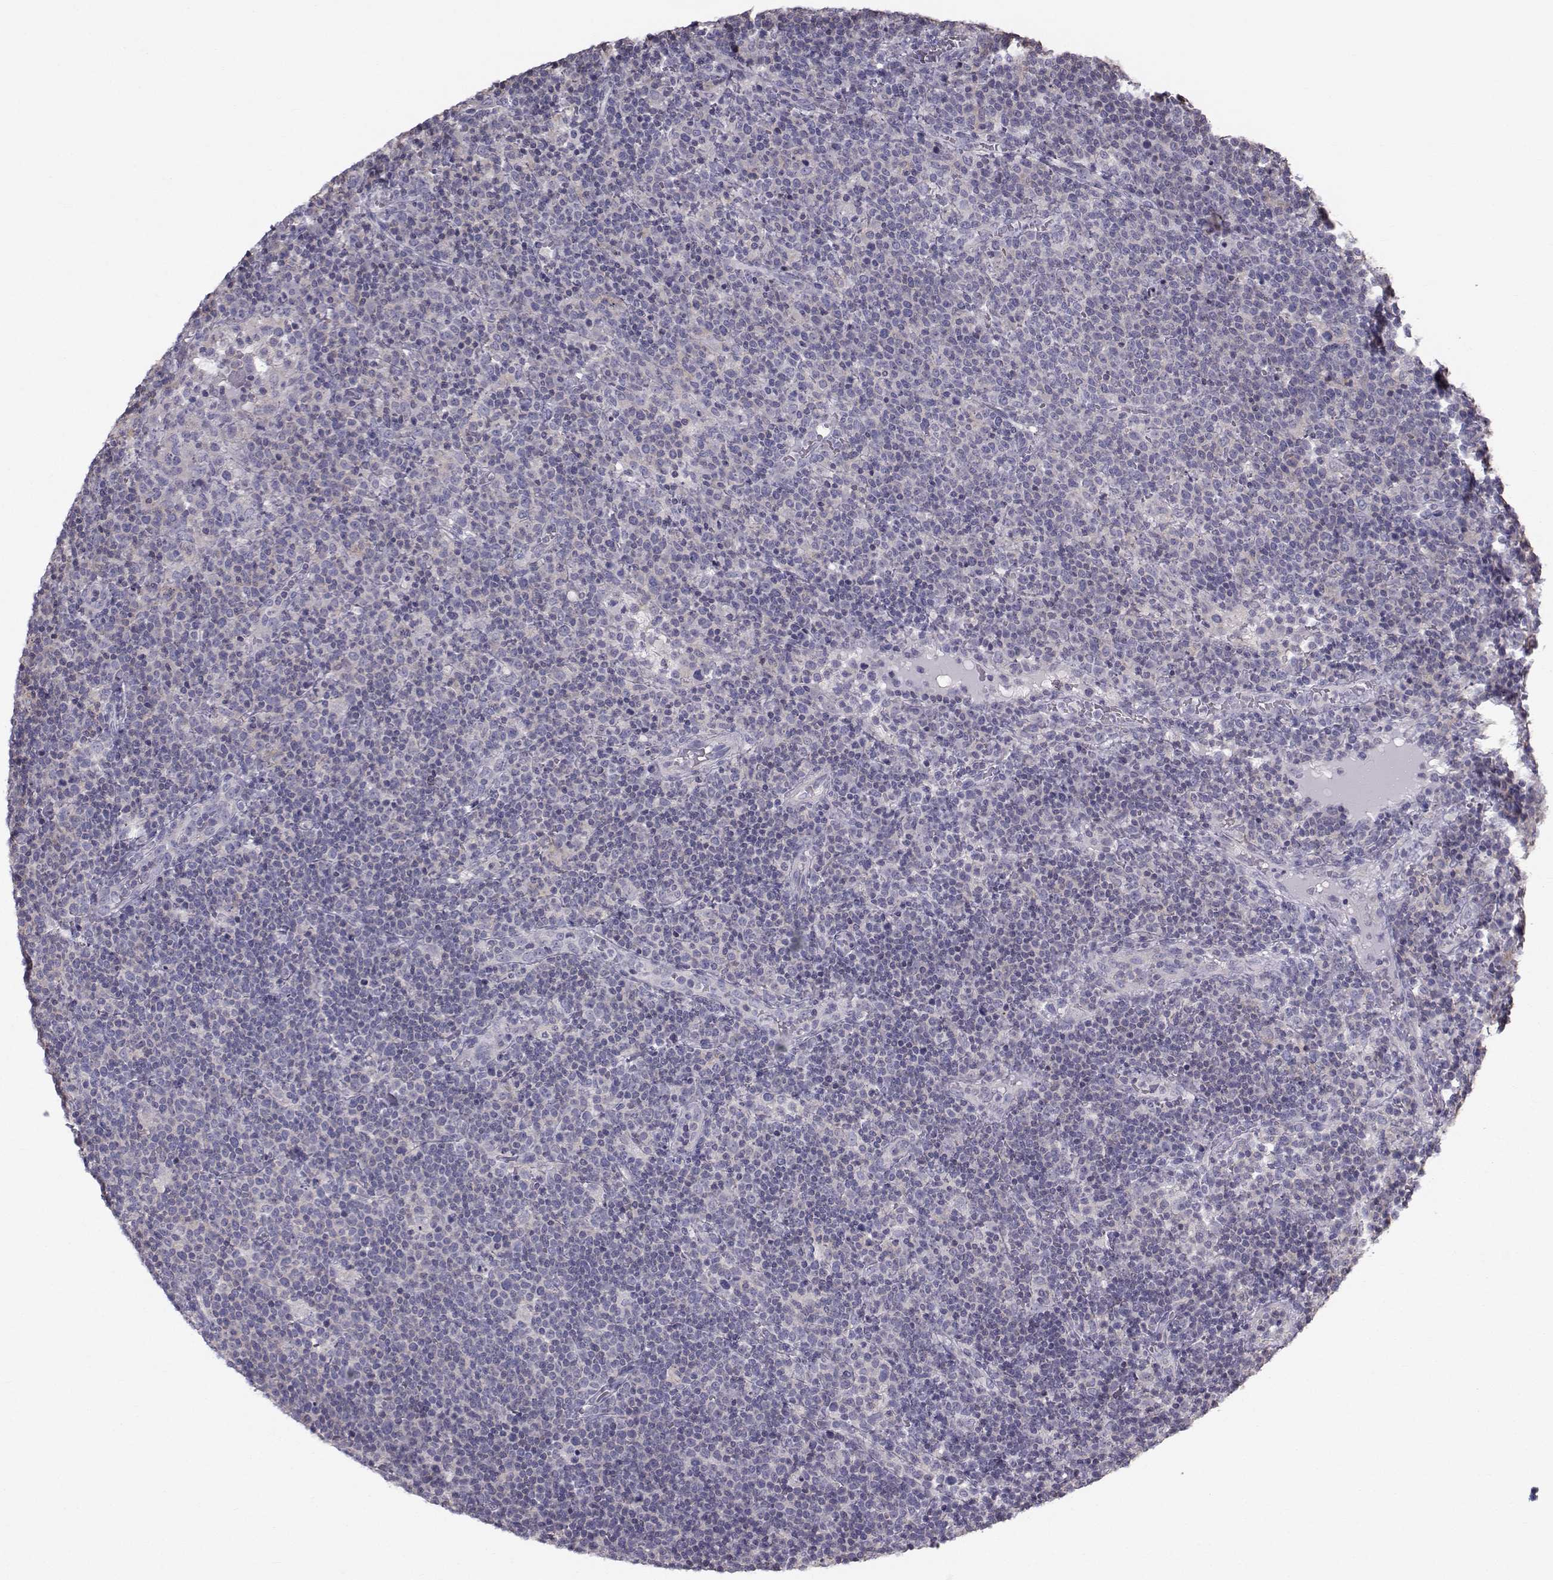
{"staining": {"intensity": "negative", "quantity": "none", "location": "none"}, "tissue": "lymphoma", "cell_type": "Tumor cells", "image_type": "cancer", "snomed": [{"axis": "morphology", "description": "Malignant lymphoma, non-Hodgkin's type, High grade"}, {"axis": "topography", "description": "Lymph node"}], "caption": "High magnification brightfield microscopy of lymphoma stained with DAB (brown) and counterstained with hematoxylin (blue): tumor cells show no significant positivity.", "gene": "GARIN3", "patient": {"sex": "male", "age": 61}}